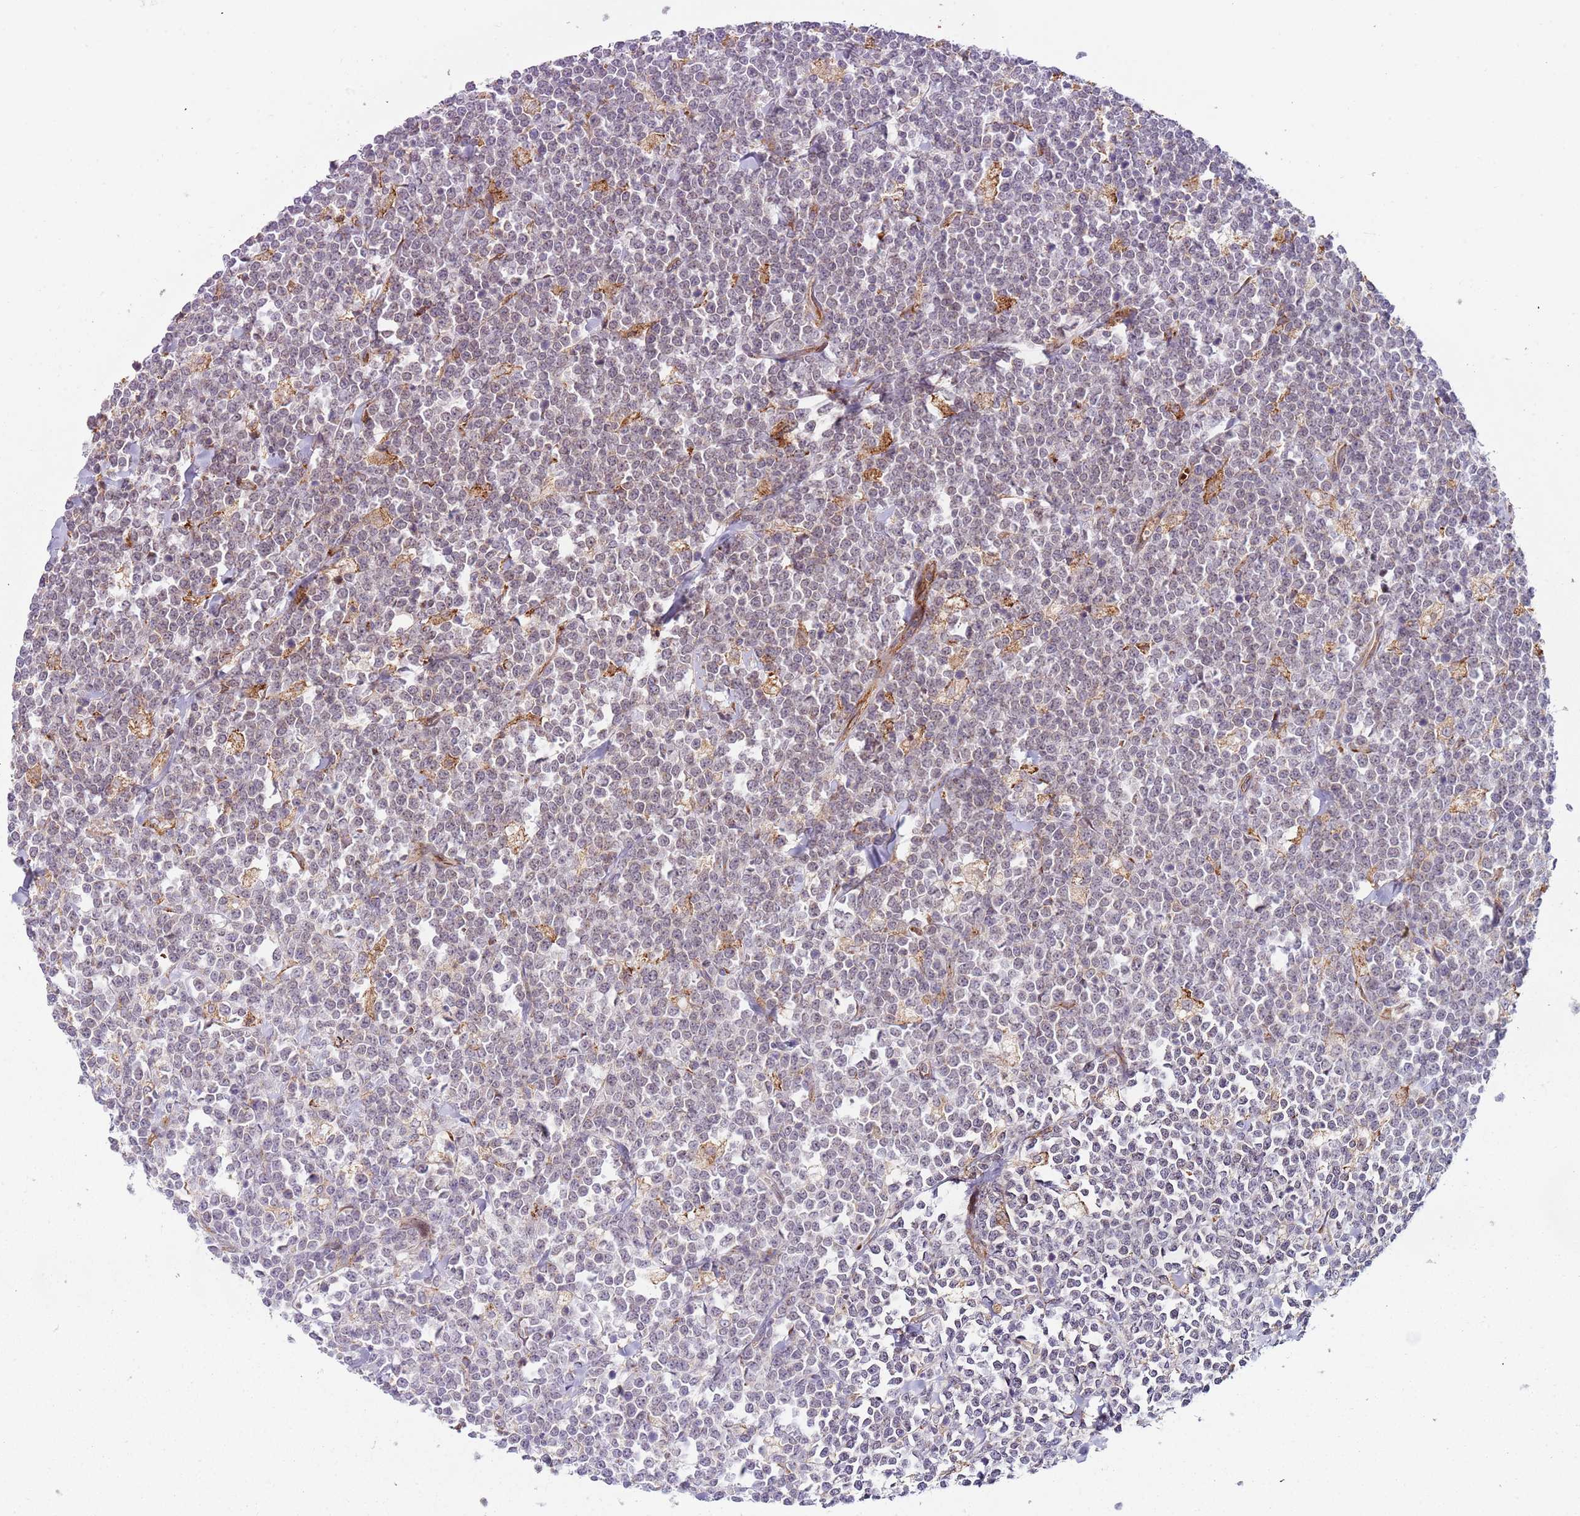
{"staining": {"intensity": "negative", "quantity": "none", "location": "none"}, "tissue": "lymphoma", "cell_type": "Tumor cells", "image_type": "cancer", "snomed": [{"axis": "morphology", "description": "Malignant lymphoma, non-Hodgkin's type, High grade"}, {"axis": "topography", "description": "Small intestine"}], "caption": "Immunohistochemistry (IHC) of lymphoma reveals no expression in tumor cells. The staining was performed using DAB to visualize the protein expression in brown, while the nuclei were stained in blue with hematoxylin (Magnification: 20x).", "gene": "VWCE", "patient": {"sex": "male", "age": 8}}